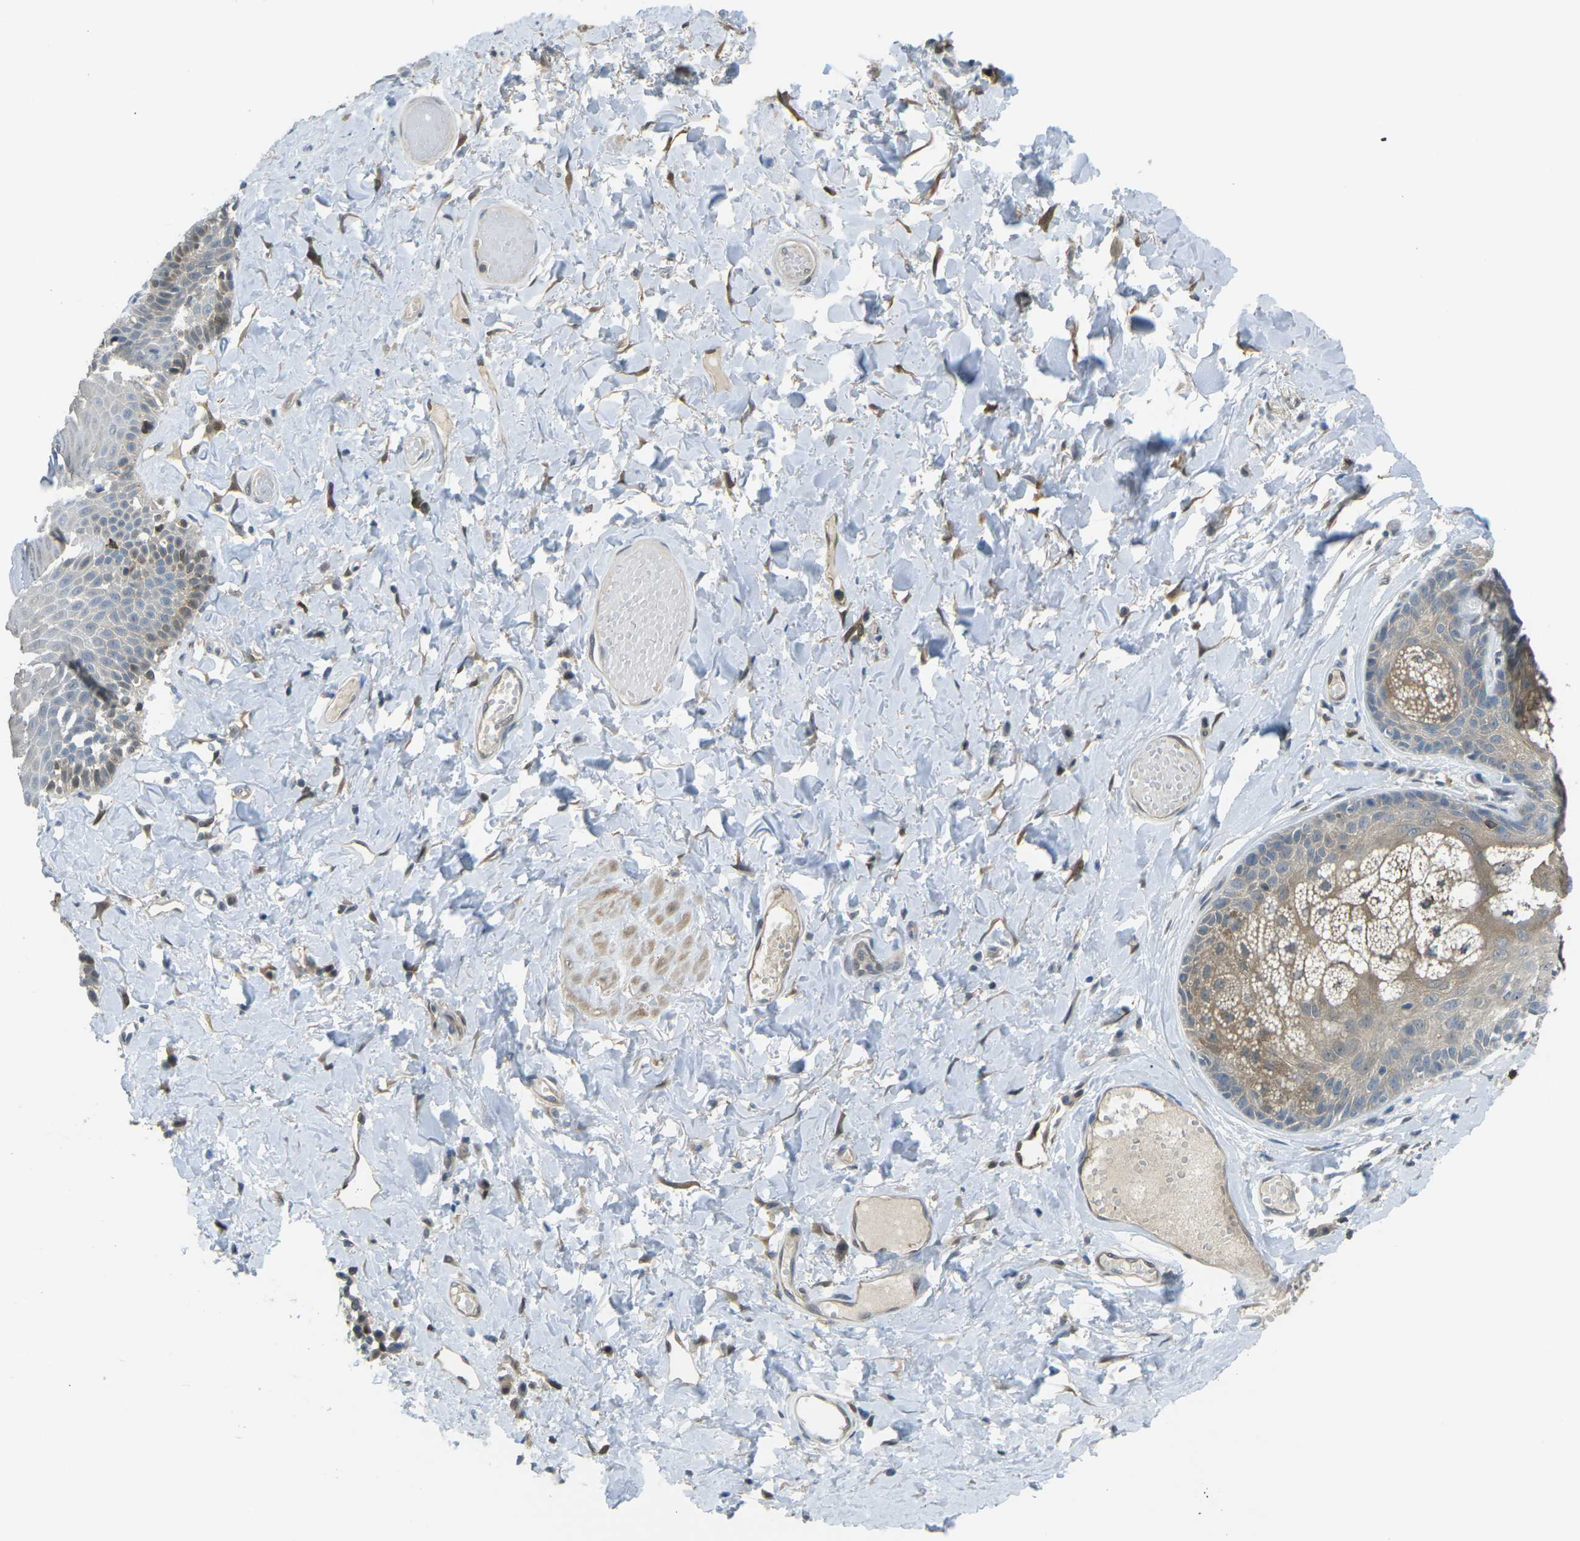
{"staining": {"intensity": "moderate", "quantity": "25%-75%", "location": "cytoplasmic/membranous"}, "tissue": "skin", "cell_type": "Epidermal cells", "image_type": "normal", "snomed": [{"axis": "morphology", "description": "Normal tissue, NOS"}, {"axis": "topography", "description": "Anal"}], "caption": "Immunohistochemistry of normal human skin demonstrates medium levels of moderate cytoplasmic/membranous staining in about 25%-75% of epidermal cells. Immunohistochemistry (ihc) stains the protein of interest in brown and the nuclei are stained blue.", "gene": "PIEZO2", "patient": {"sex": "male", "age": 69}}